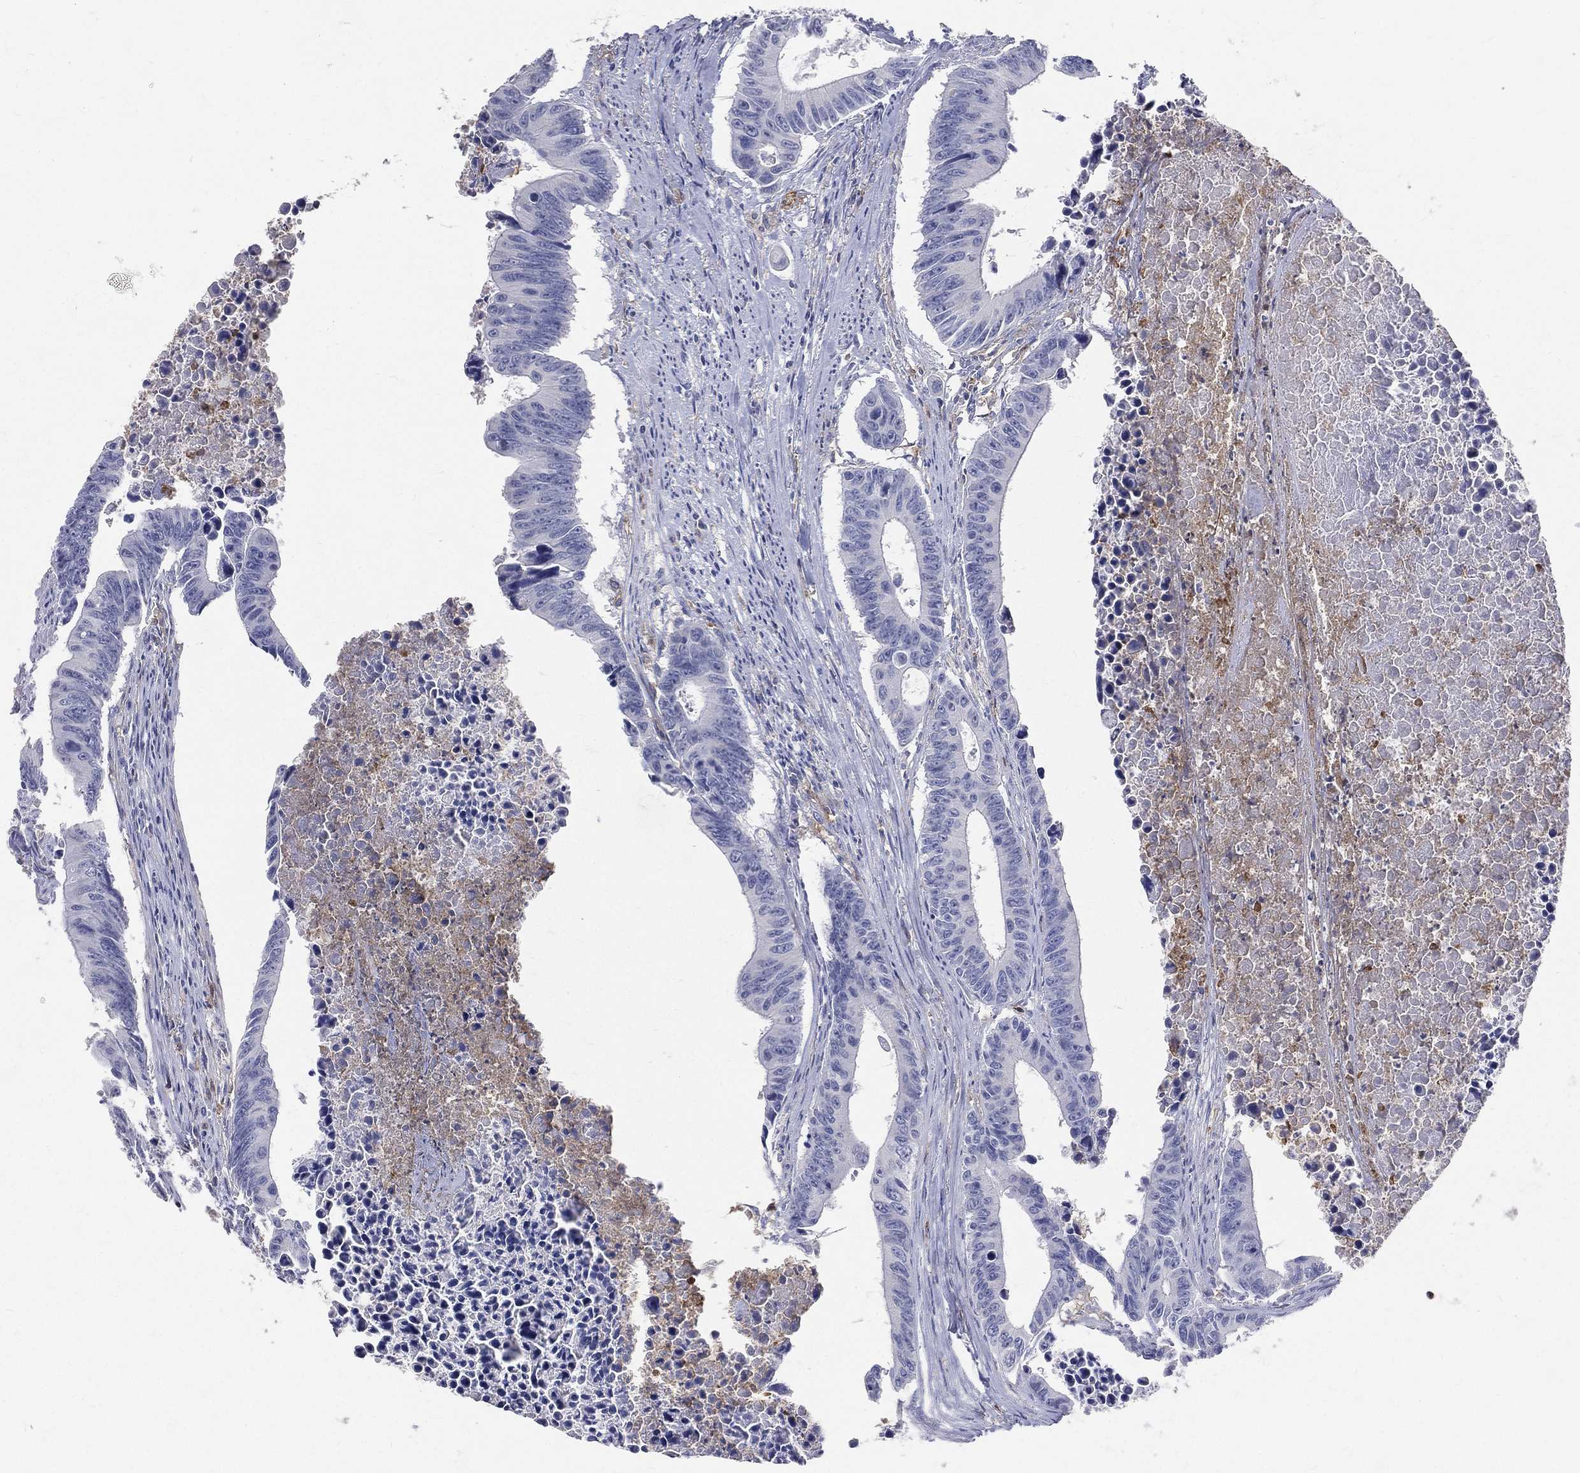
{"staining": {"intensity": "negative", "quantity": "none", "location": "none"}, "tissue": "colorectal cancer", "cell_type": "Tumor cells", "image_type": "cancer", "snomed": [{"axis": "morphology", "description": "Adenocarcinoma, NOS"}, {"axis": "topography", "description": "Colon"}], "caption": "A micrograph of colorectal cancer (adenocarcinoma) stained for a protein exhibits no brown staining in tumor cells. The staining was performed using DAB (3,3'-diaminobenzidine) to visualize the protein expression in brown, while the nuclei were stained in blue with hematoxylin (Magnification: 20x).", "gene": "CD33", "patient": {"sex": "female", "age": 87}}